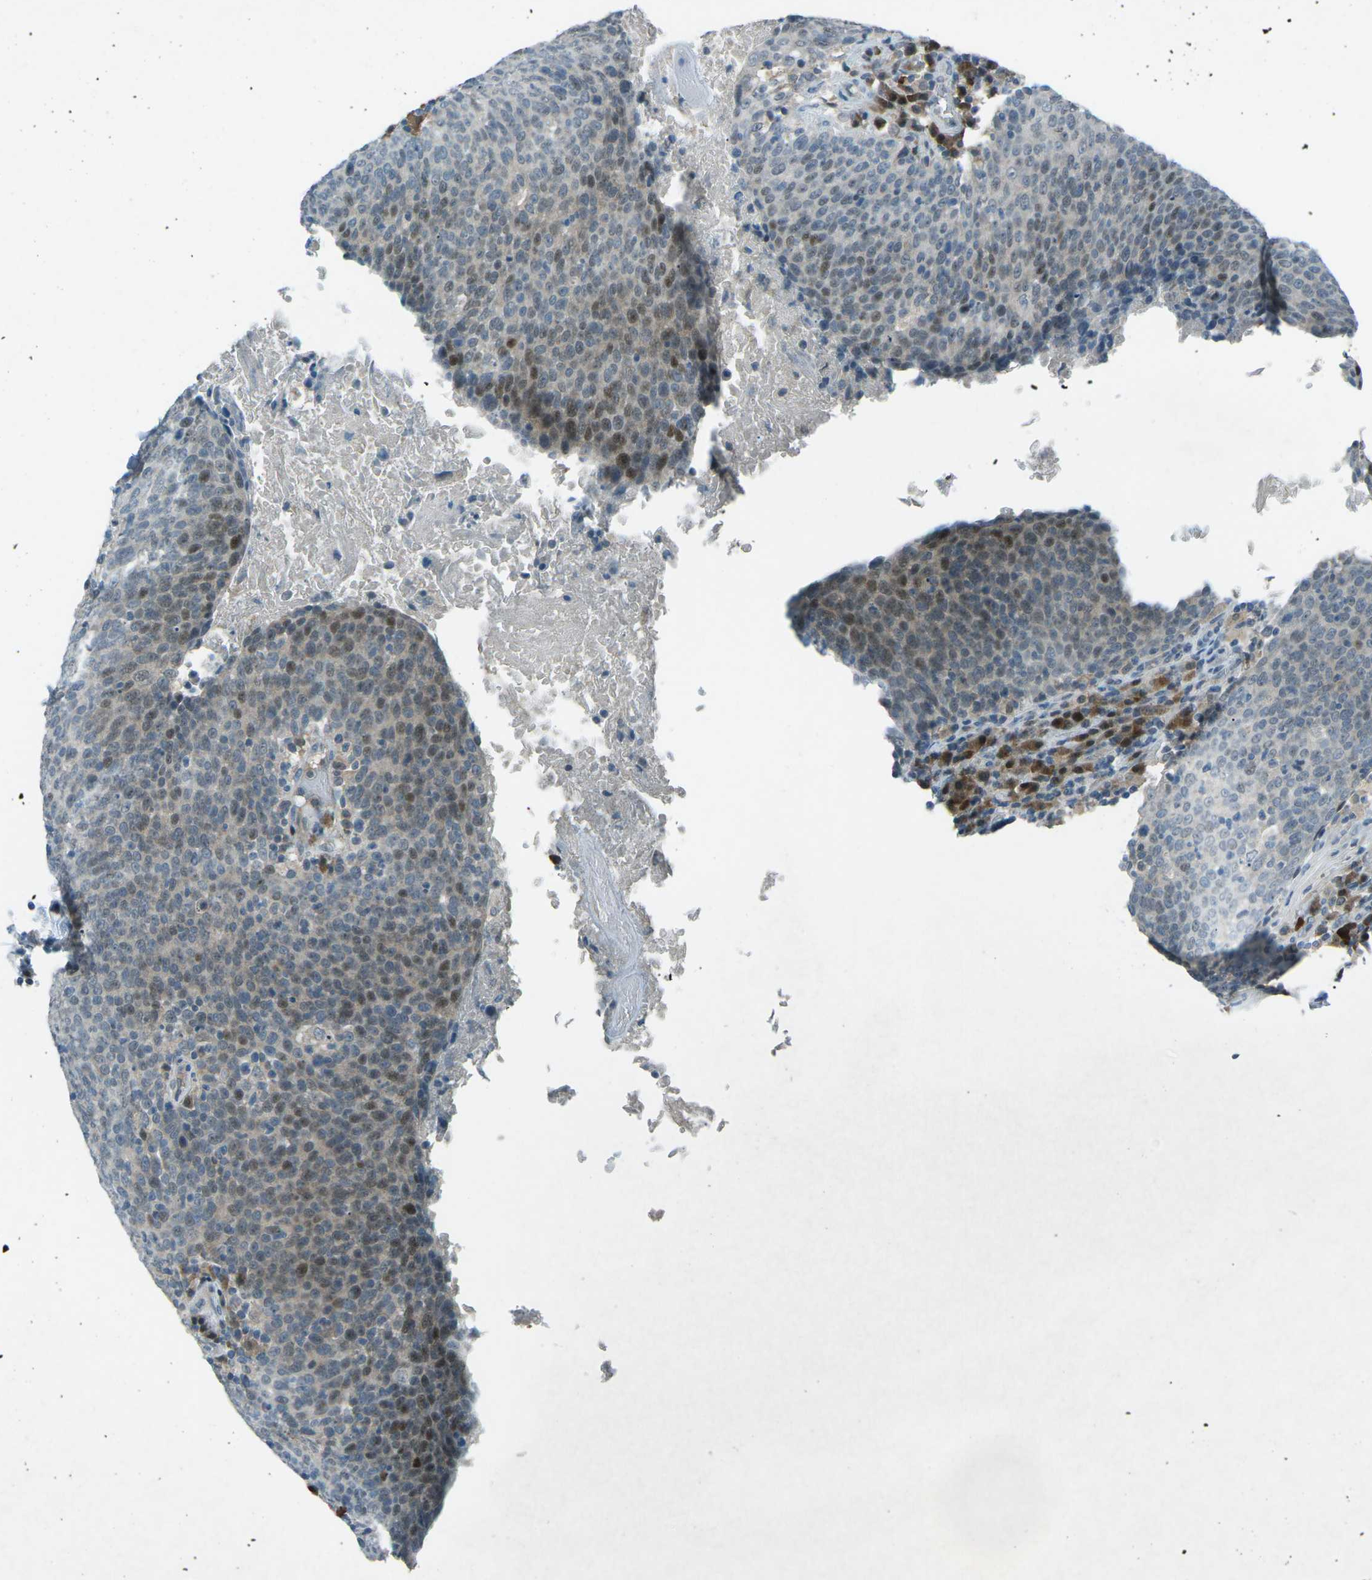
{"staining": {"intensity": "moderate", "quantity": "25%-75%", "location": "cytoplasmic/membranous,nuclear"}, "tissue": "head and neck cancer", "cell_type": "Tumor cells", "image_type": "cancer", "snomed": [{"axis": "morphology", "description": "Squamous cell carcinoma, NOS"}, {"axis": "morphology", "description": "Squamous cell carcinoma, metastatic, NOS"}, {"axis": "topography", "description": "Lymph node"}, {"axis": "topography", "description": "Head-Neck"}], "caption": "IHC histopathology image of head and neck metastatic squamous cell carcinoma stained for a protein (brown), which shows medium levels of moderate cytoplasmic/membranous and nuclear positivity in approximately 25%-75% of tumor cells.", "gene": "PRKCA", "patient": {"sex": "male", "age": 62}}